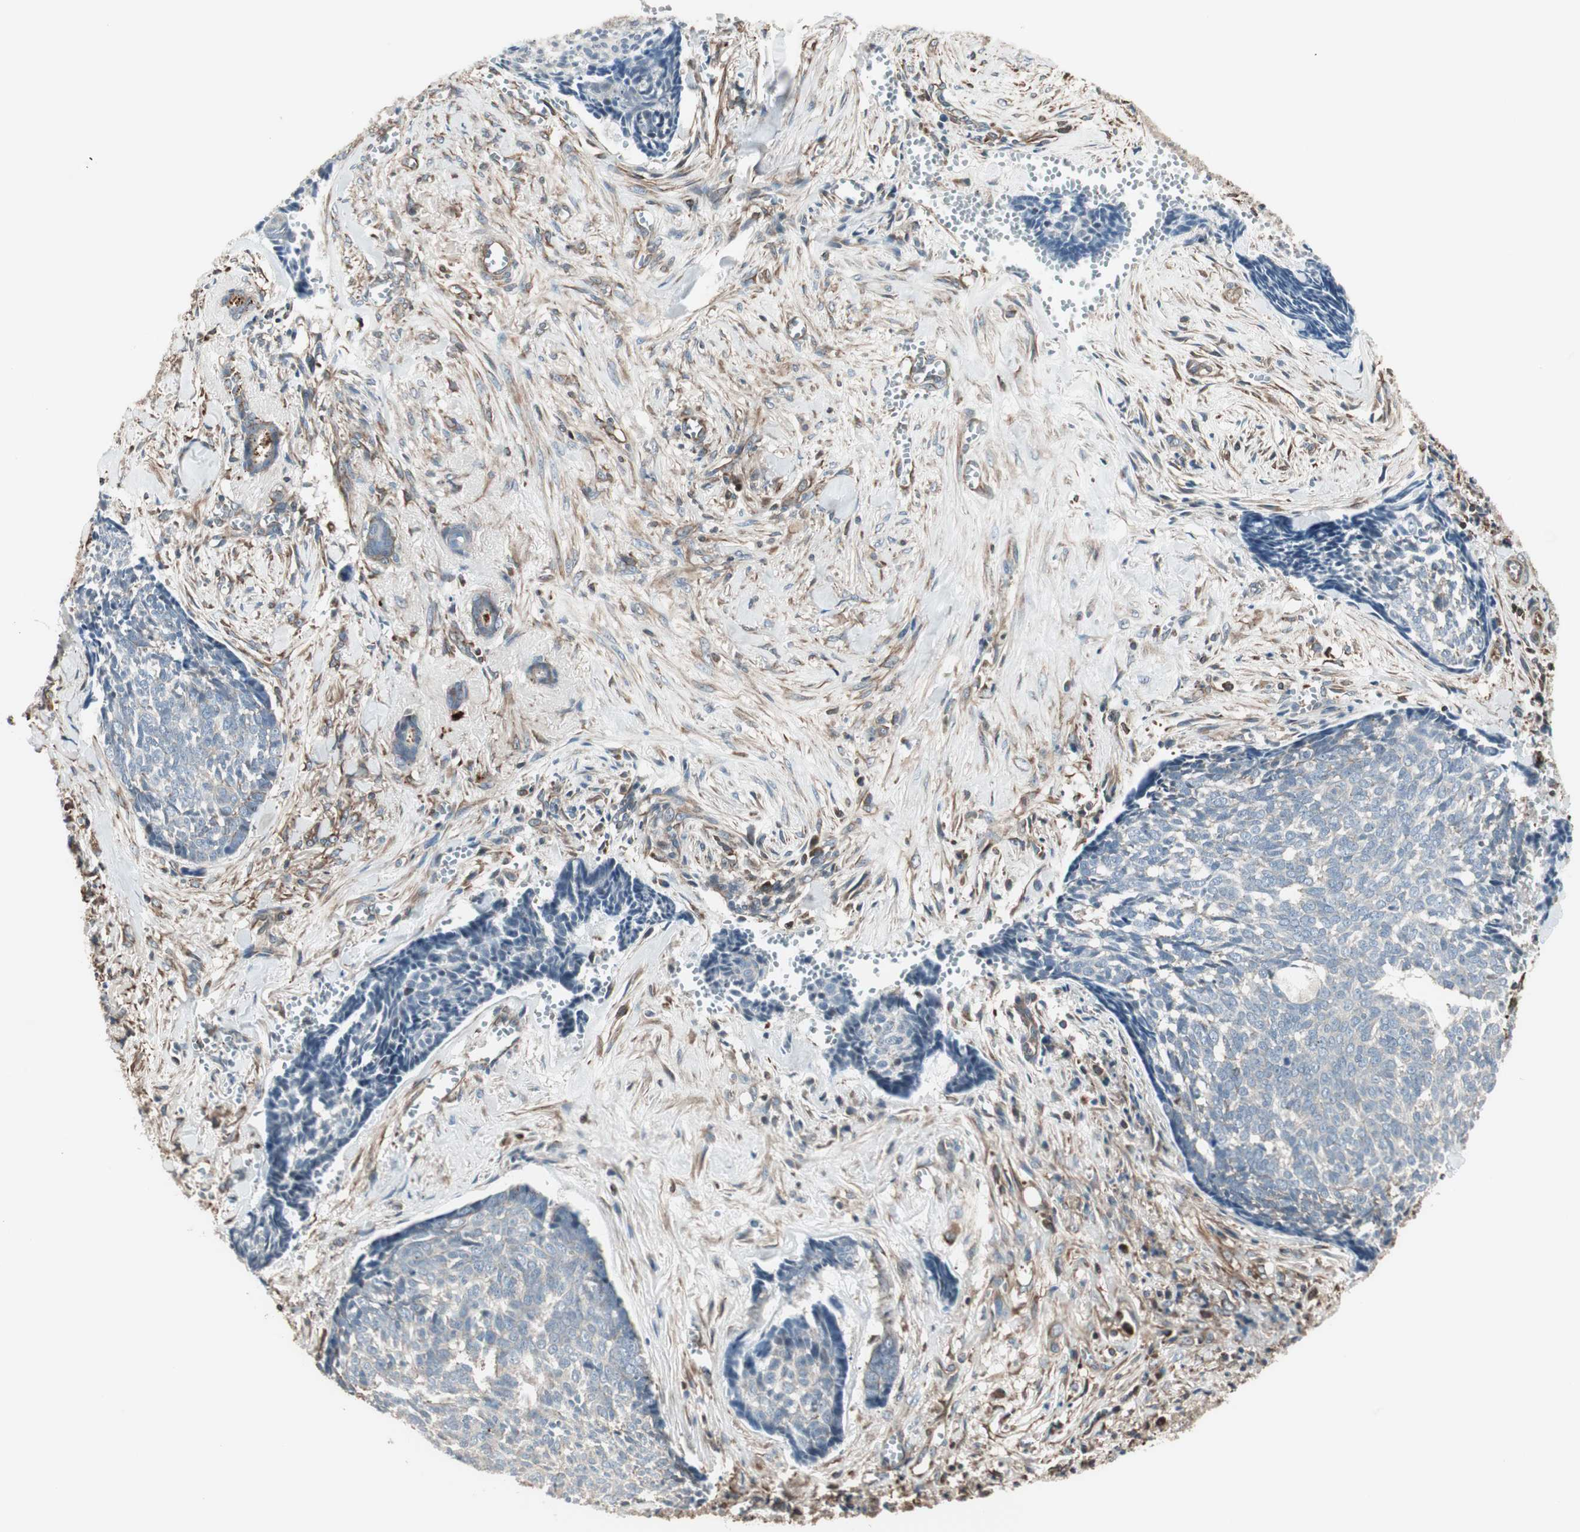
{"staining": {"intensity": "negative", "quantity": "none", "location": "none"}, "tissue": "skin cancer", "cell_type": "Tumor cells", "image_type": "cancer", "snomed": [{"axis": "morphology", "description": "Basal cell carcinoma"}, {"axis": "topography", "description": "Skin"}], "caption": "DAB immunohistochemical staining of skin cancer (basal cell carcinoma) shows no significant positivity in tumor cells.", "gene": "MAD2L2", "patient": {"sex": "male", "age": 84}}